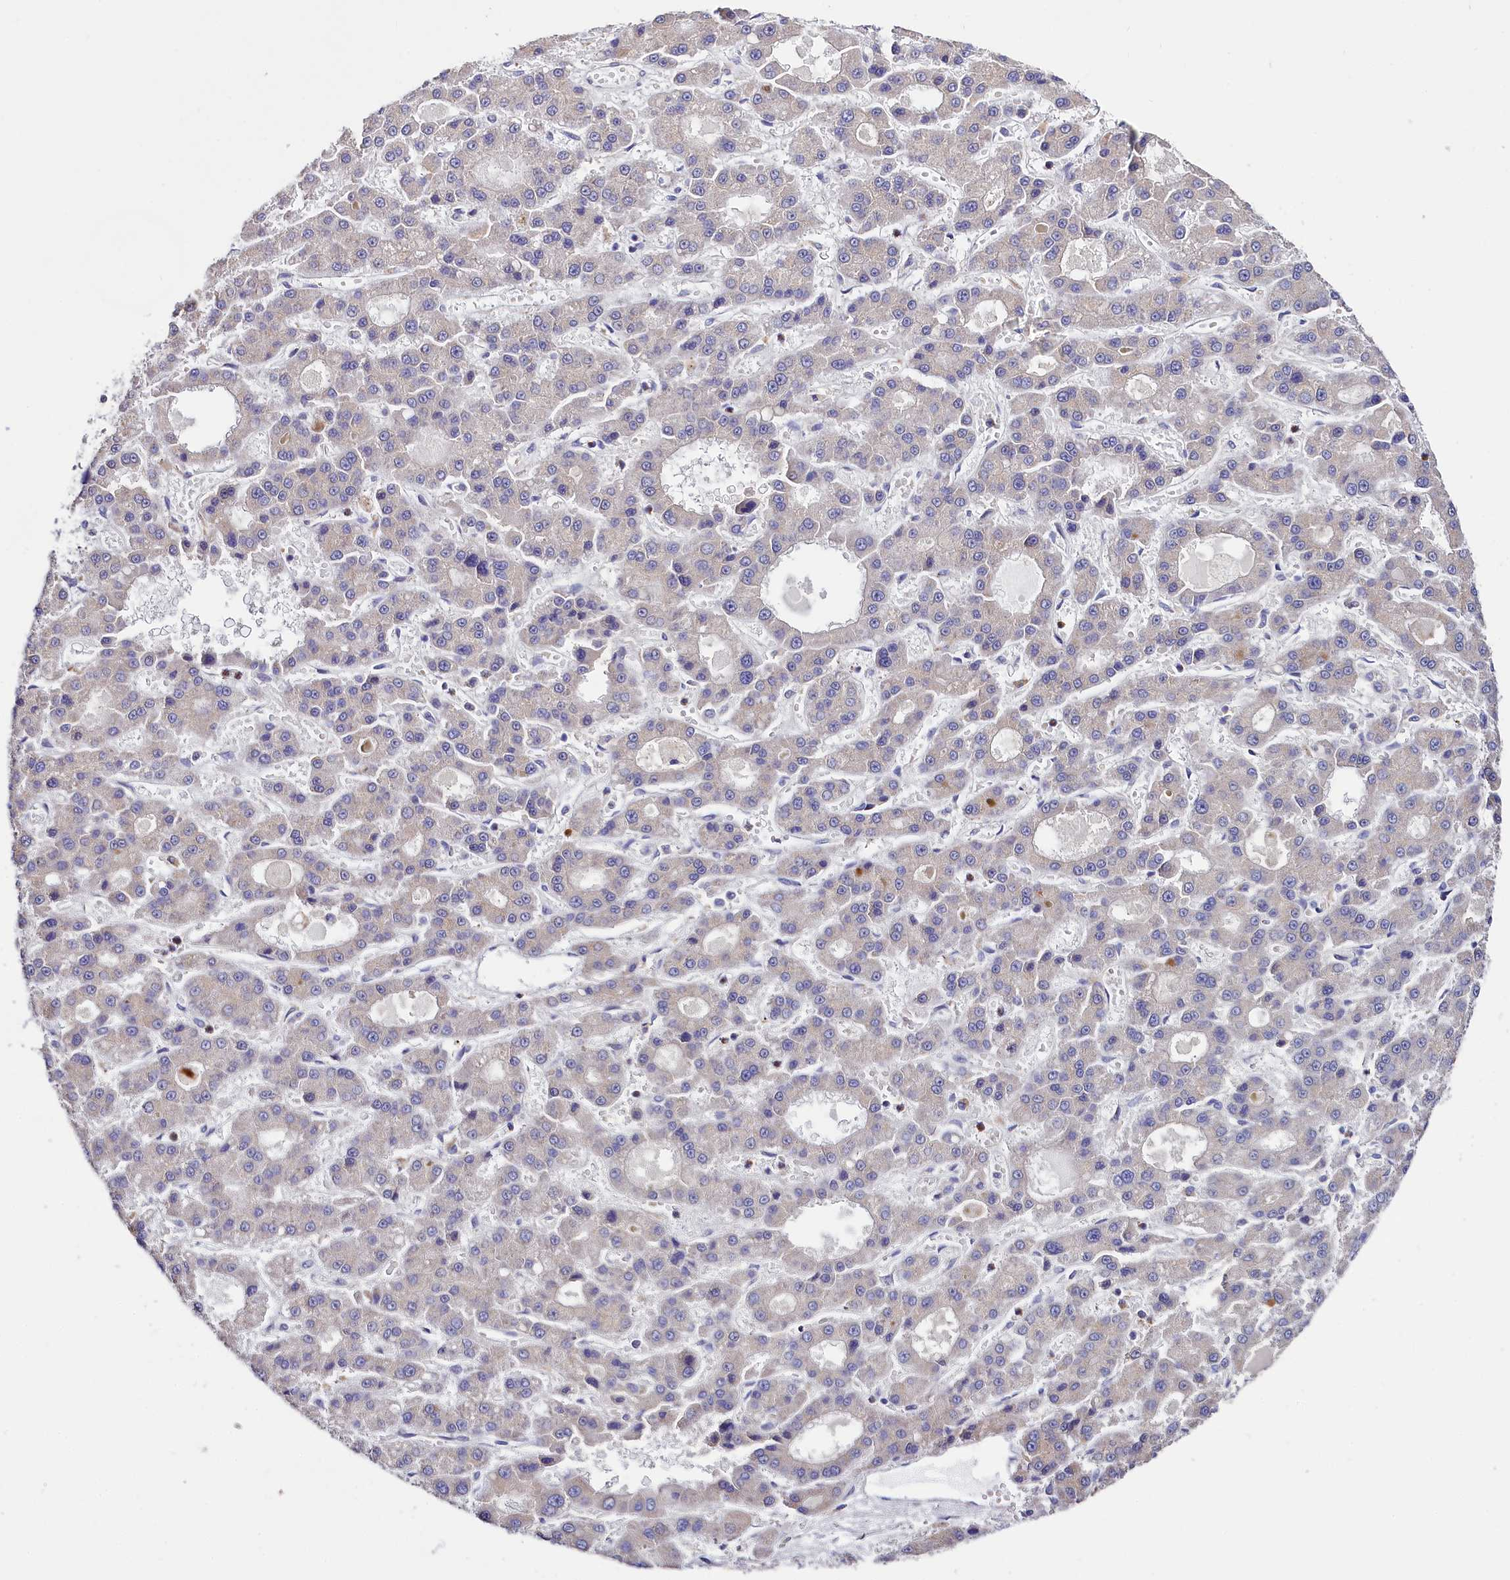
{"staining": {"intensity": "negative", "quantity": "none", "location": "none"}, "tissue": "liver cancer", "cell_type": "Tumor cells", "image_type": "cancer", "snomed": [{"axis": "morphology", "description": "Carcinoma, Hepatocellular, NOS"}, {"axis": "topography", "description": "Liver"}], "caption": "Tumor cells are negative for brown protein staining in liver hepatocellular carcinoma.", "gene": "RPUSD3", "patient": {"sex": "male", "age": 70}}